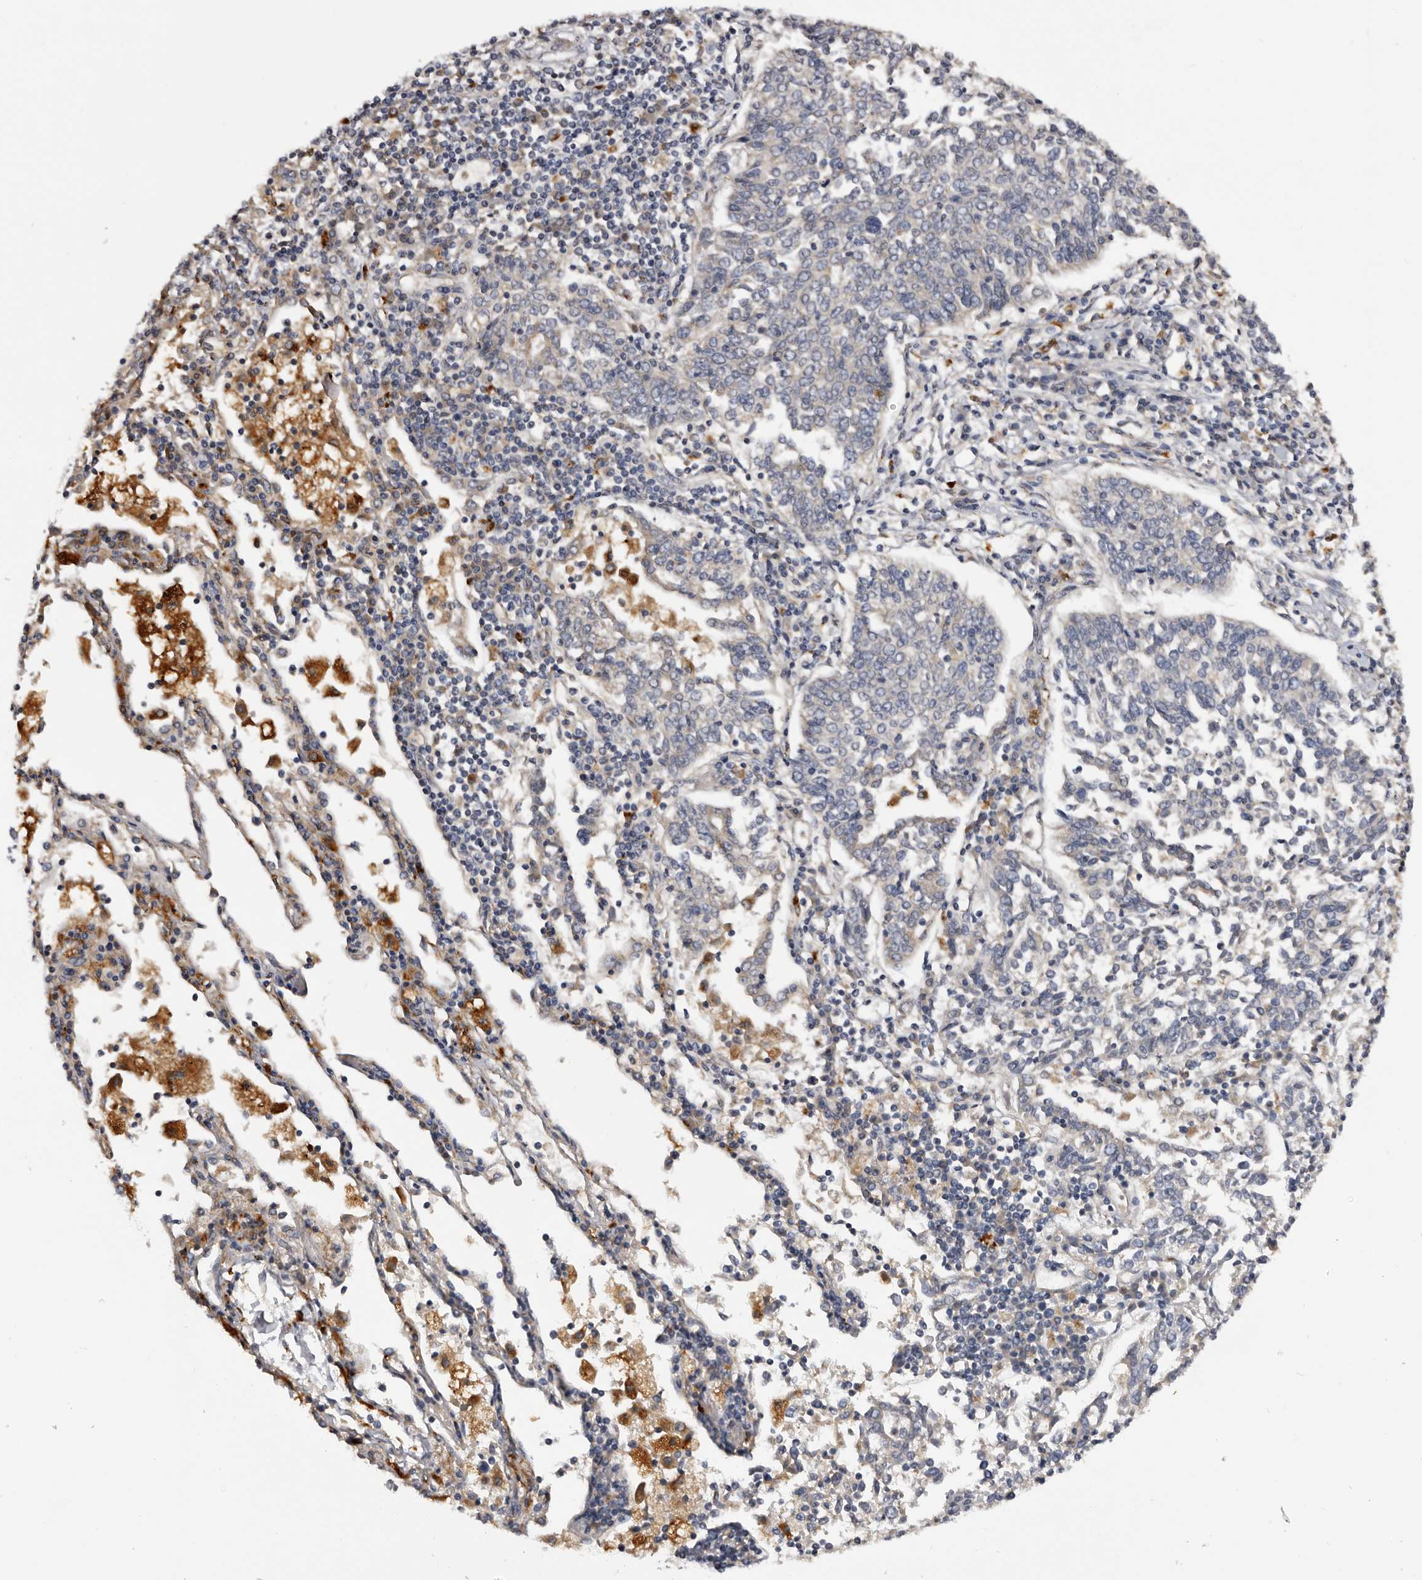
{"staining": {"intensity": "negative", "quantity": "none", "location": "none"}, "tissue": "lung cancer", "cell_type": "Tumor cells", "image_type": "cancer", "snomed": [{"axis": "morphology", "description": "Normal tissue, NOS"}, {"axis": "morphology", "description": "Squamous cell carcinoma, NOS"}, {"axis": "topography", "description": "Cartilage tissue"}, {"axis": "topography", "description": "Lung"}, {"axis": "topography", "description": "Peripheral nerve tissue"}], "caption": "Protein analysis of lung cancer (squamous cell carcinoma) reveals no significant expression in tumor cells.", "gene": "DAP", "patient": {"sex": "female", "age": 49}}